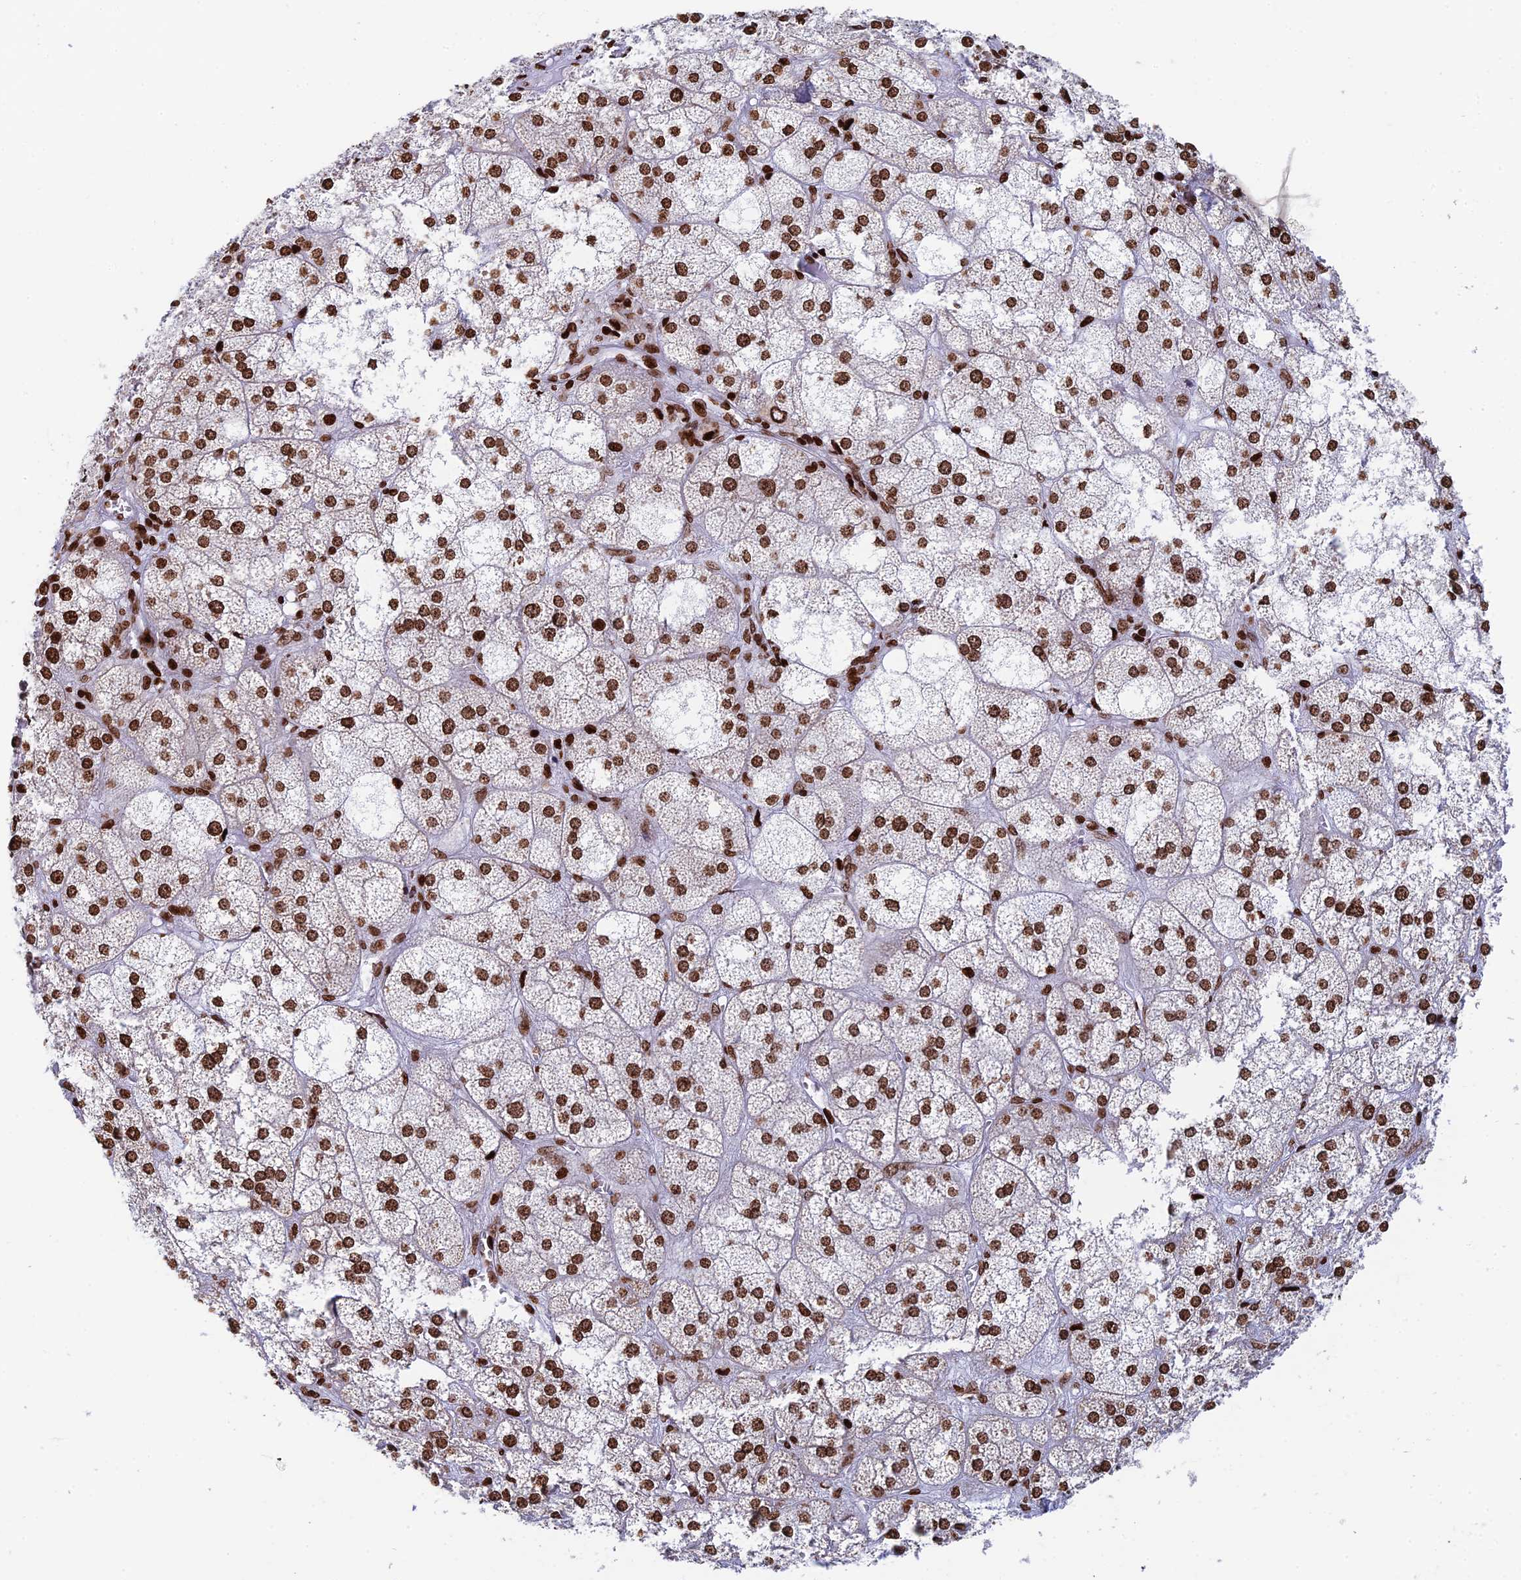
{"staining": {"intensity": "strong", "quantity": ">75%", "location": "nuclear"}, "tissue": "adrenal gland", "cell_type": "Glandular cells", "image_type": "normal", "snomed": [{"axis": "morphology", "description": "Normal tissue, NOS"}, {"axis": "topography", "description": "Adrenal gland"}], "caption": "This image demonstrates immunohistochemistry (IHC) staining of benign human adrenal gland, with high strong nuclear staining in approximately >75% of glandular cells.", "gene": "RPAP1", "patient": {"sex": "female", "age": 61}}